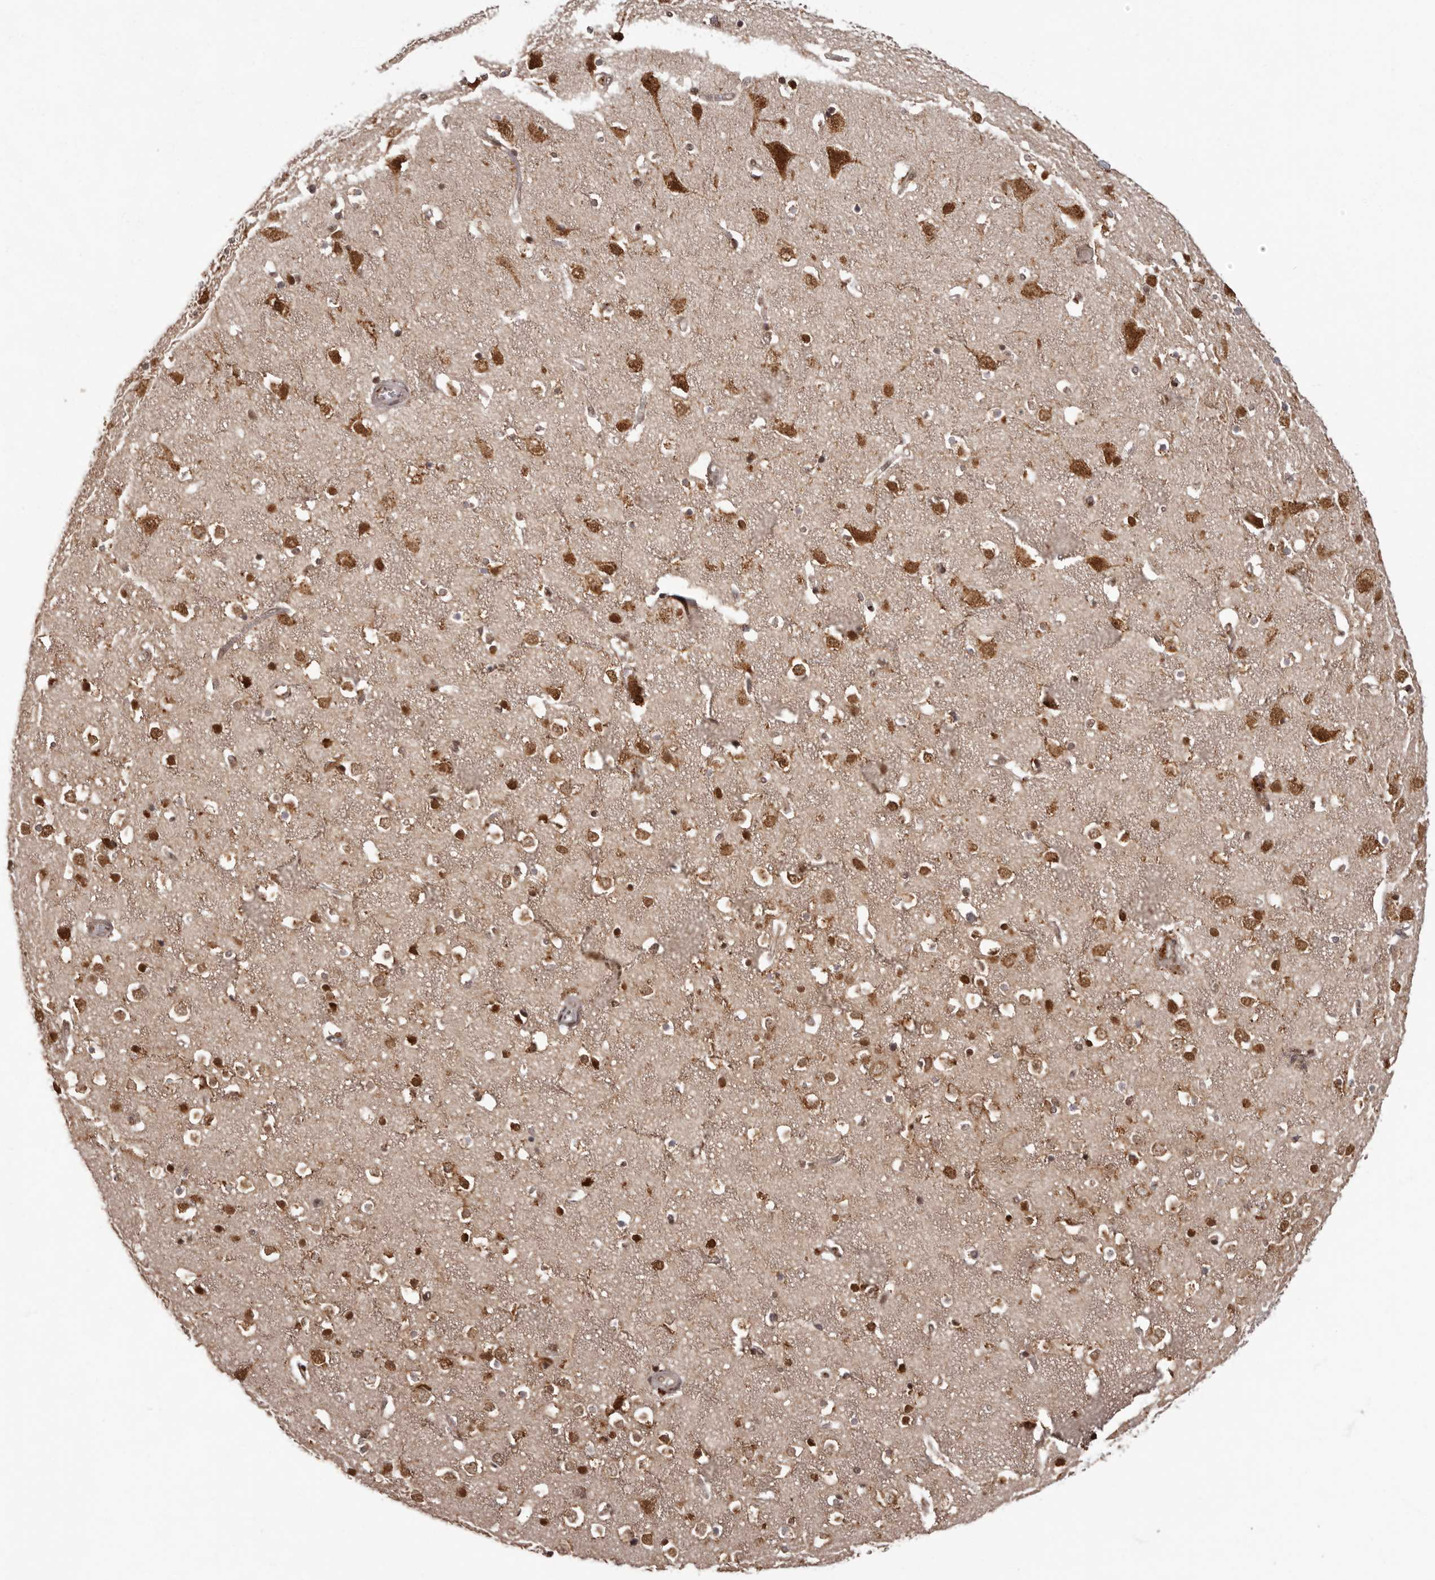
{"staining": {"intensity": "moderate", "quantity": ">75%", "location": "cytoplasmic/membranous"}, "tissue": "cerebral cortex", "cell_type": "Endothelial cells", "image_type": "normal", "snomed": [{"axis": "morphology", "description": "Normal tissue, NOS"}, {"axis": "topography", "description": "Cerebral cortex"}], "caption": "Immunohistochemical staining of normal human cerebral cortex shows >75% levels of moderate cytoplasmic/membranous protein expression in about >75% of endothelial cells. The staining is performed using DAB (3,3'-diaminobenzidine) brown chromogen to label protein expression. The nuclei are counter-stained blue using hematoxylin.", "gene": "IL32", "patient": {"sex": "male", "age": 54}}